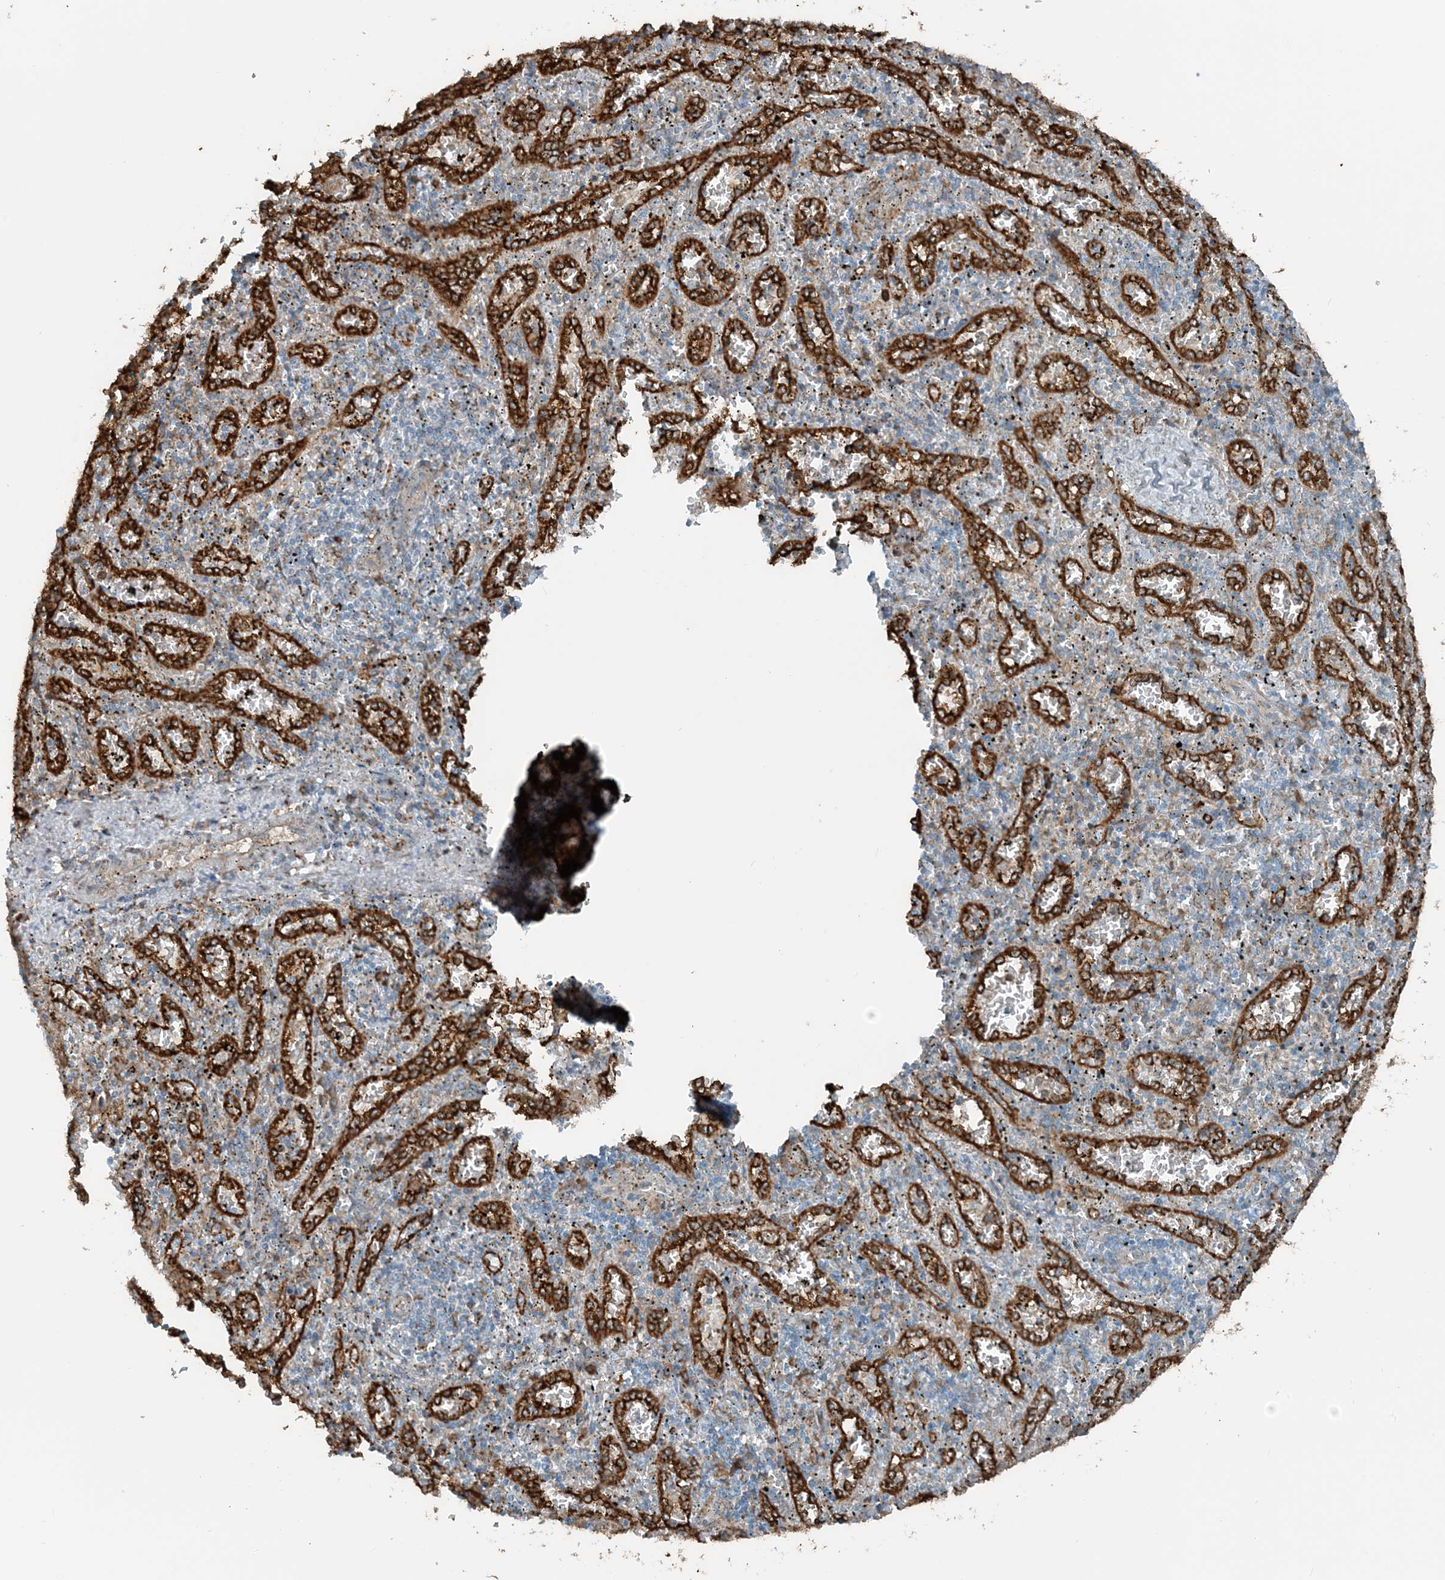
{"staining": {"intensity": "moderate", "quantity": "<25%", "location": "cytoplasmic/membranous"}, "tissue": "spleen", "cell_type": "Cells in red pulp", "image_type": "normal", "snomed": [{"axis": "morphology", "description": "Normal tissue, NOS"}, {"axis": "topography", "description": "Spleen"}], "caption": "The photomicrograph exhibits a brown stain indicating the presence of a protein in the cytoplasmic/membranous of cells in red pulp in spleen.", "gene": "CERKL", "patient": {"sex": "male", "age": 11}}